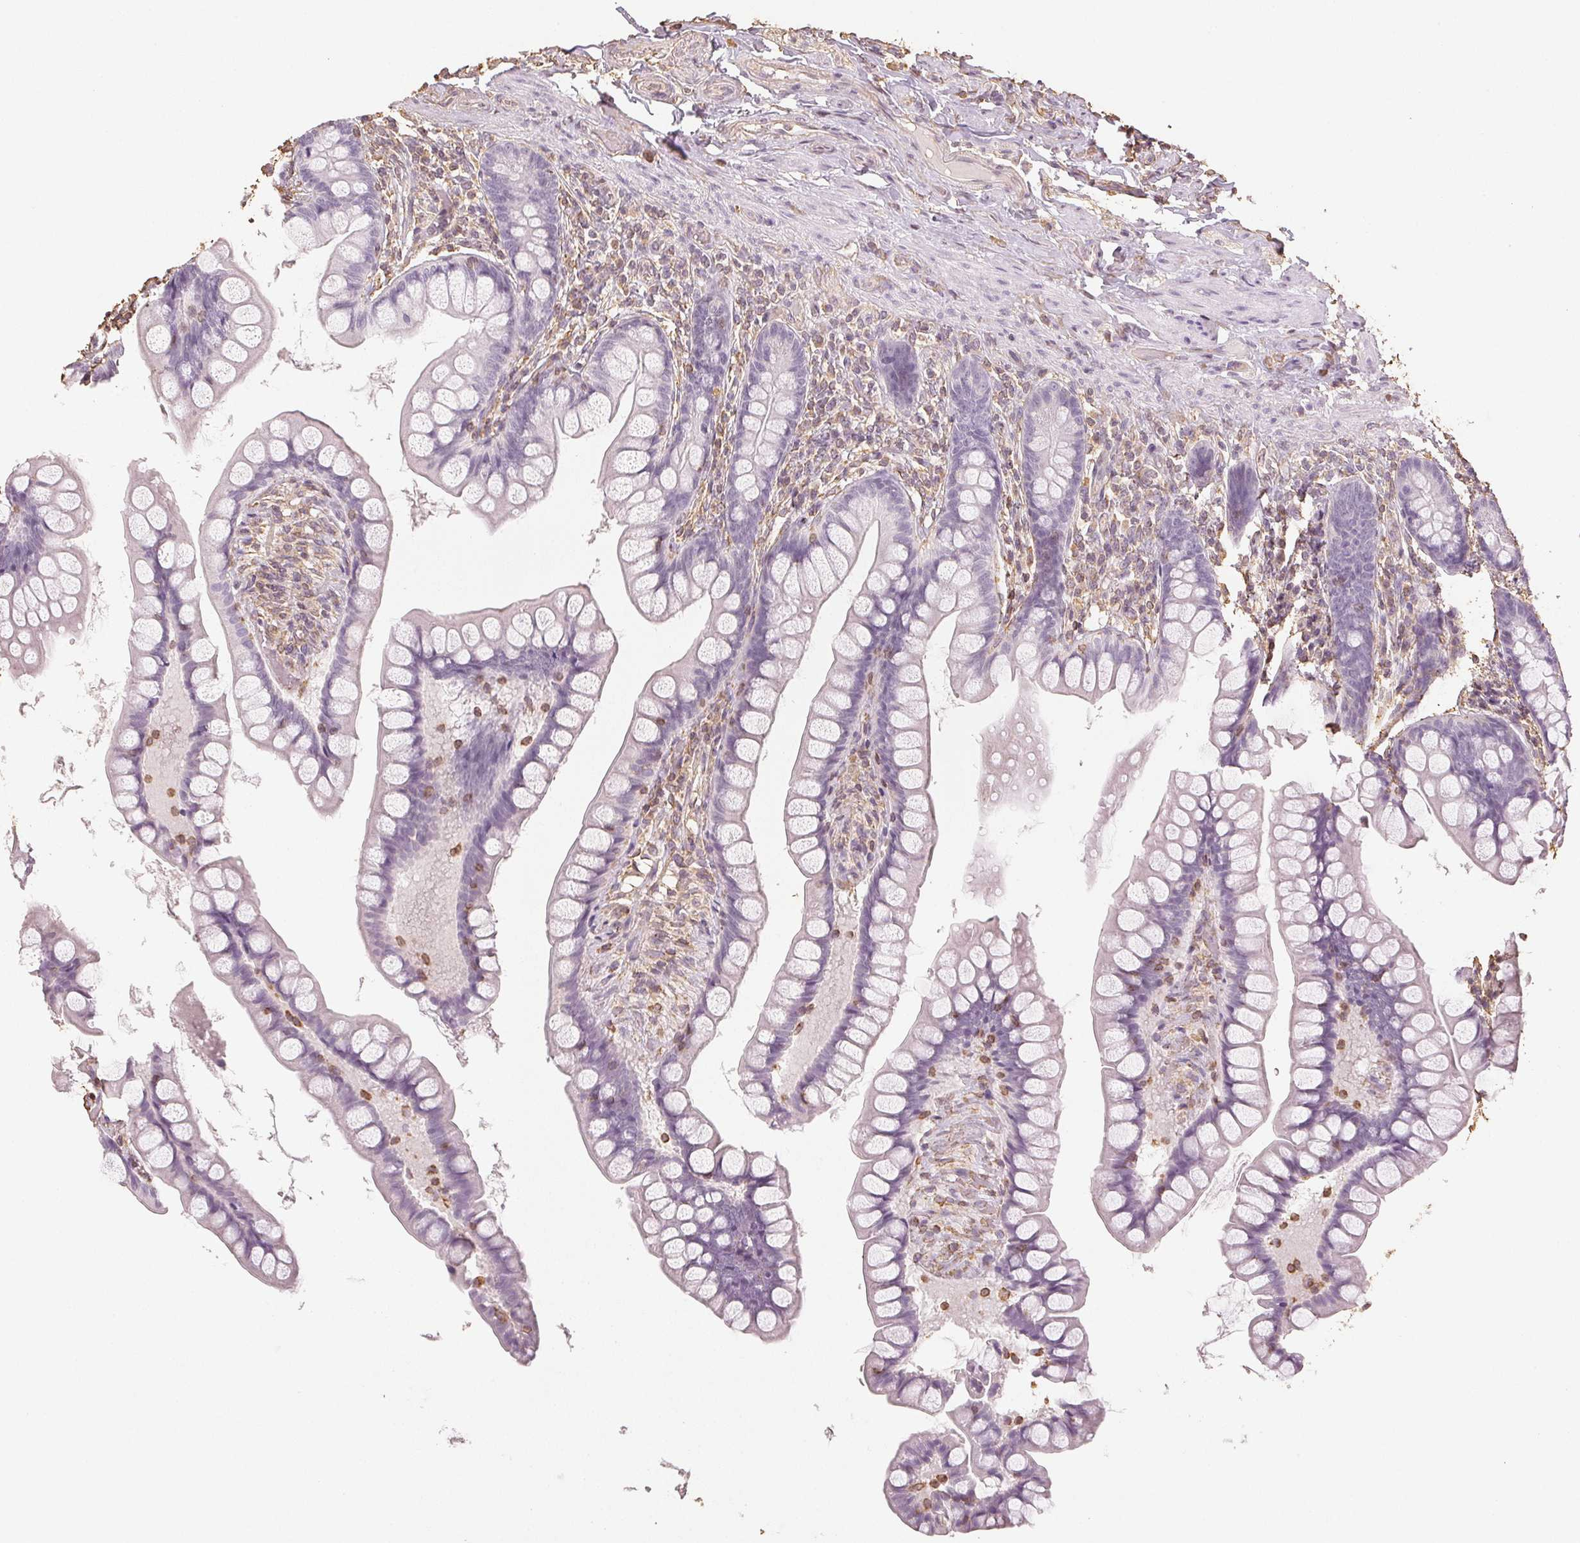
{"staining": {"intensity": "negative", "quantity": "none", "location": "none"}, "tissue": "small intestine", "cell_type": "Glandular cells", "image_type": "normal", "snomed": [{"axis": "morphology", "description": "Normal tissue, NOS"}, {"axis": "topography", "description": "Small intestine"}], "caption": "This is an immunohistochemistry (IHC) photomicrograph of benign small intestine. There is no positivity in glandular cells.", "gene": "COL7A1", "patient": {"sex": "male", "age": 70}}